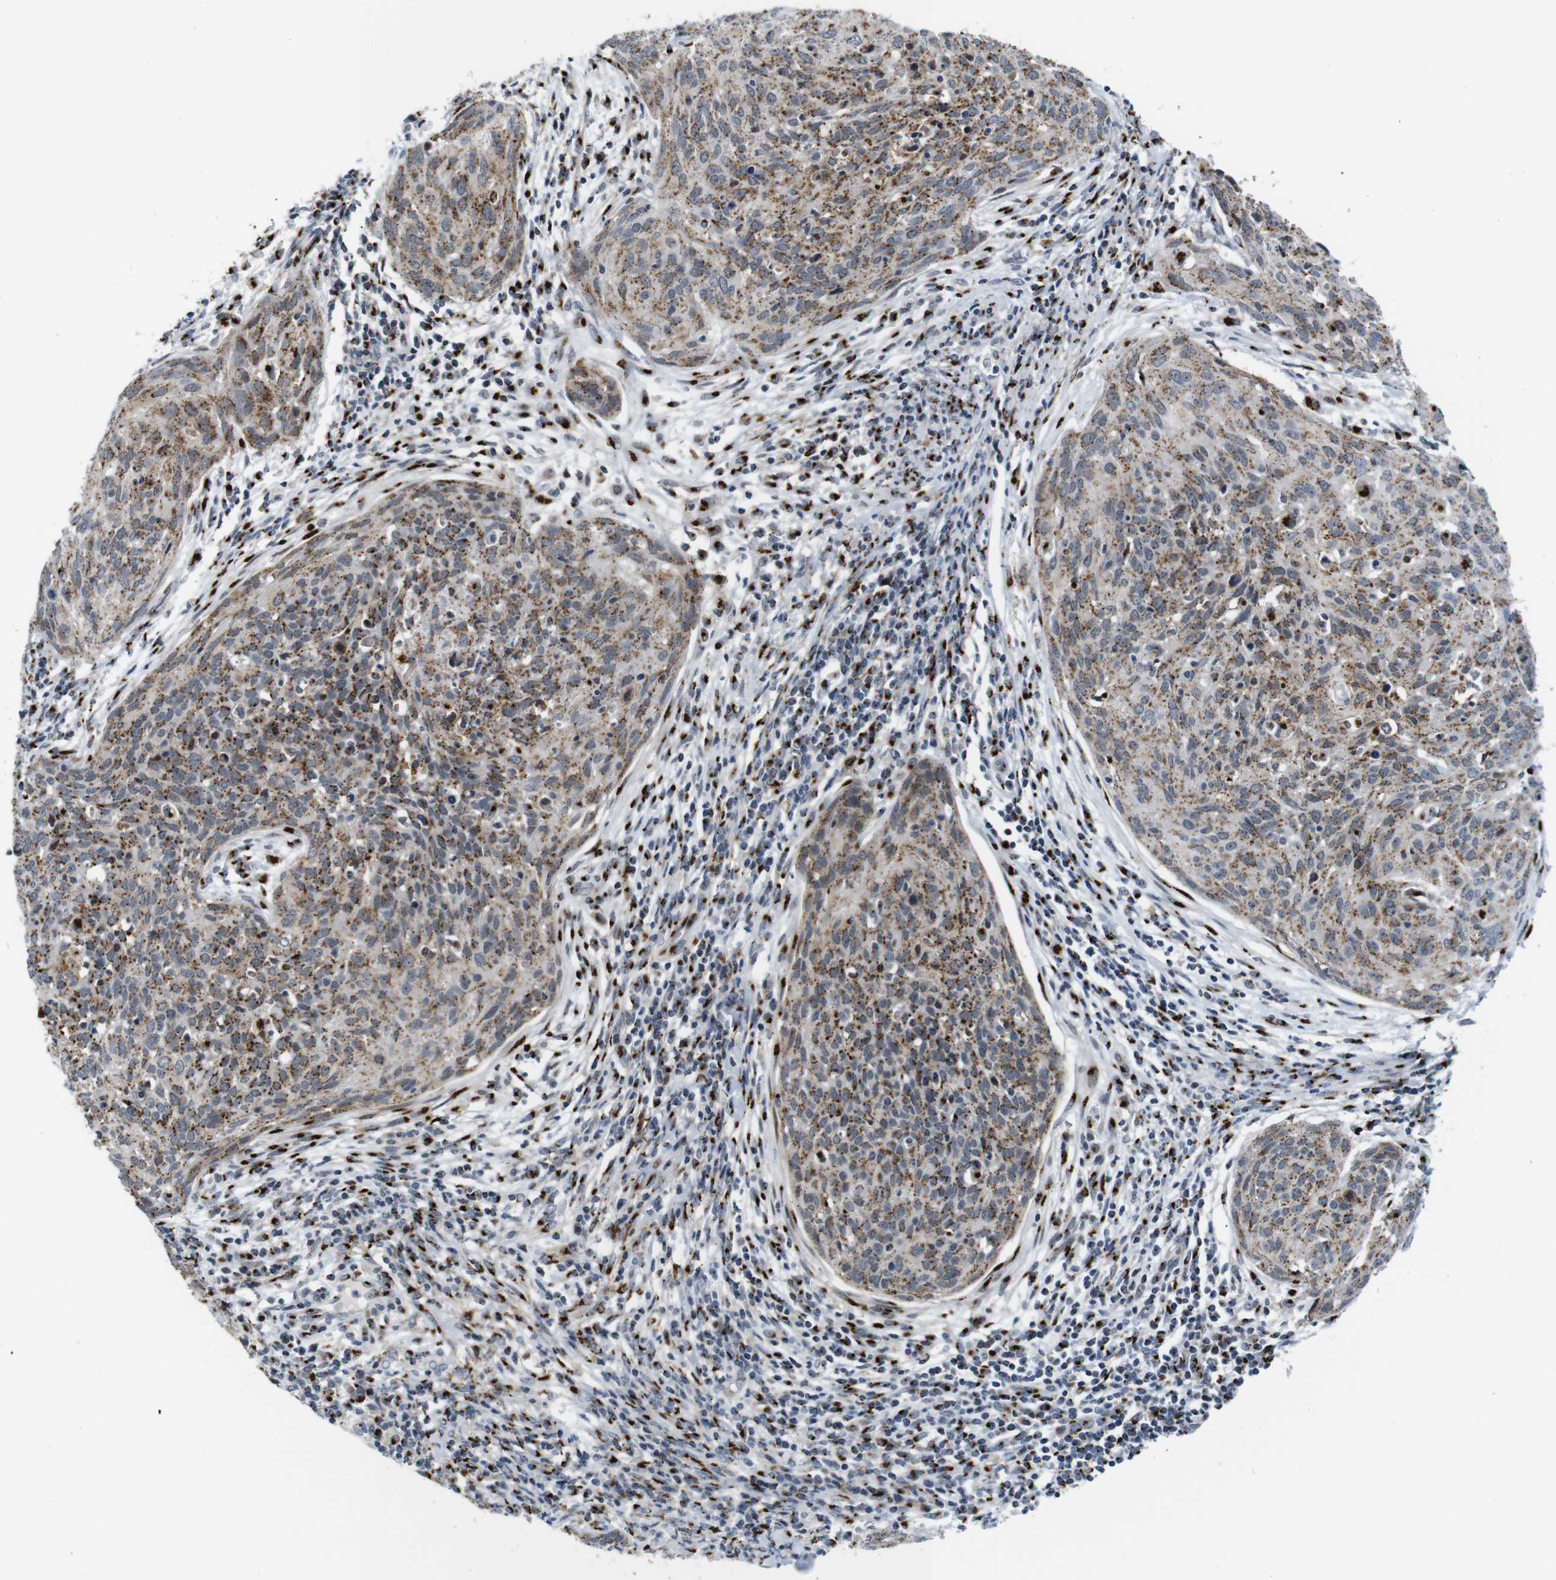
{"staining": {"intensity": "strong", "quantity": ">75%", "location": "cytoplasmic/membranous"}, "tissue": "cervical cancer", "cell_type": "Tumor cells", "image_type": "cancer", "snomed": [{"axis": "morphology", "description": "Squamous cell carcinoma, NOS"}, {"axis": "topography", "description": "Cervix"}], "caption": "The immunohistochemical stain highlights strong cytoplasmic/membranous staining in tumor cells of squamous cell carcinoma (cervical) tissue. (DAB (3,3'-diaminobenzidine) = brown stain, brightfield microscopy at high magnification).", "gene": "TGOLN2", "patient": {"sex": "female", "age": 38}}